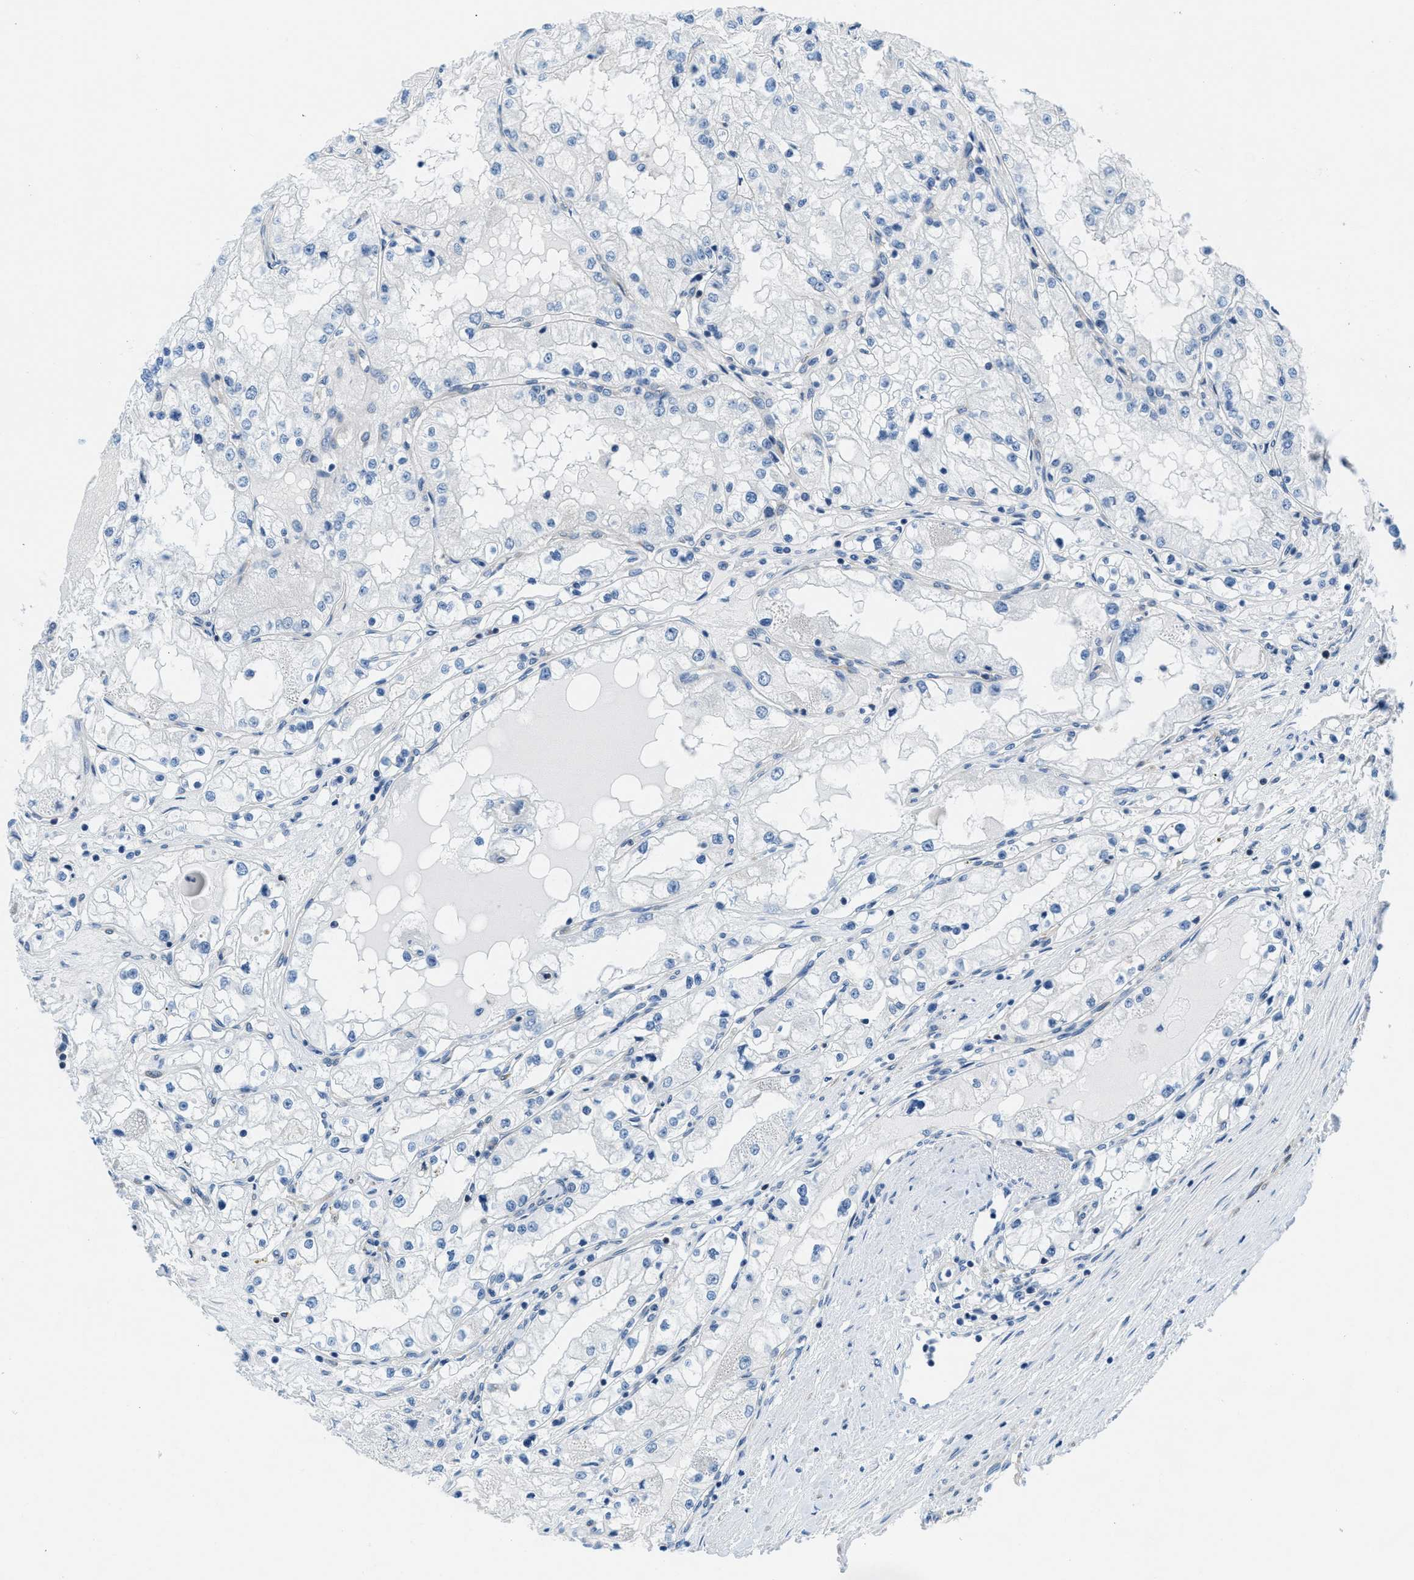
{"staining": {"intensity": "negative", "quantity": "none", "location": "none"}, "tissue": "renal cancer", "cell_type": "Tumor cells", "image_type": "cancer", "snomed": [{"axis": "morphology", "description": "Adenocarcinoma, NOS"}, {"axis": "topography", "description": "Kidney"}], "caption": "This is an immunohistochemistry (IHC) photomicrograph of renal adenocarcinoma. There is no expression in tumor cells.", "gene": "MAPRE2", "patient": {"sex": "male", "age": 68}}